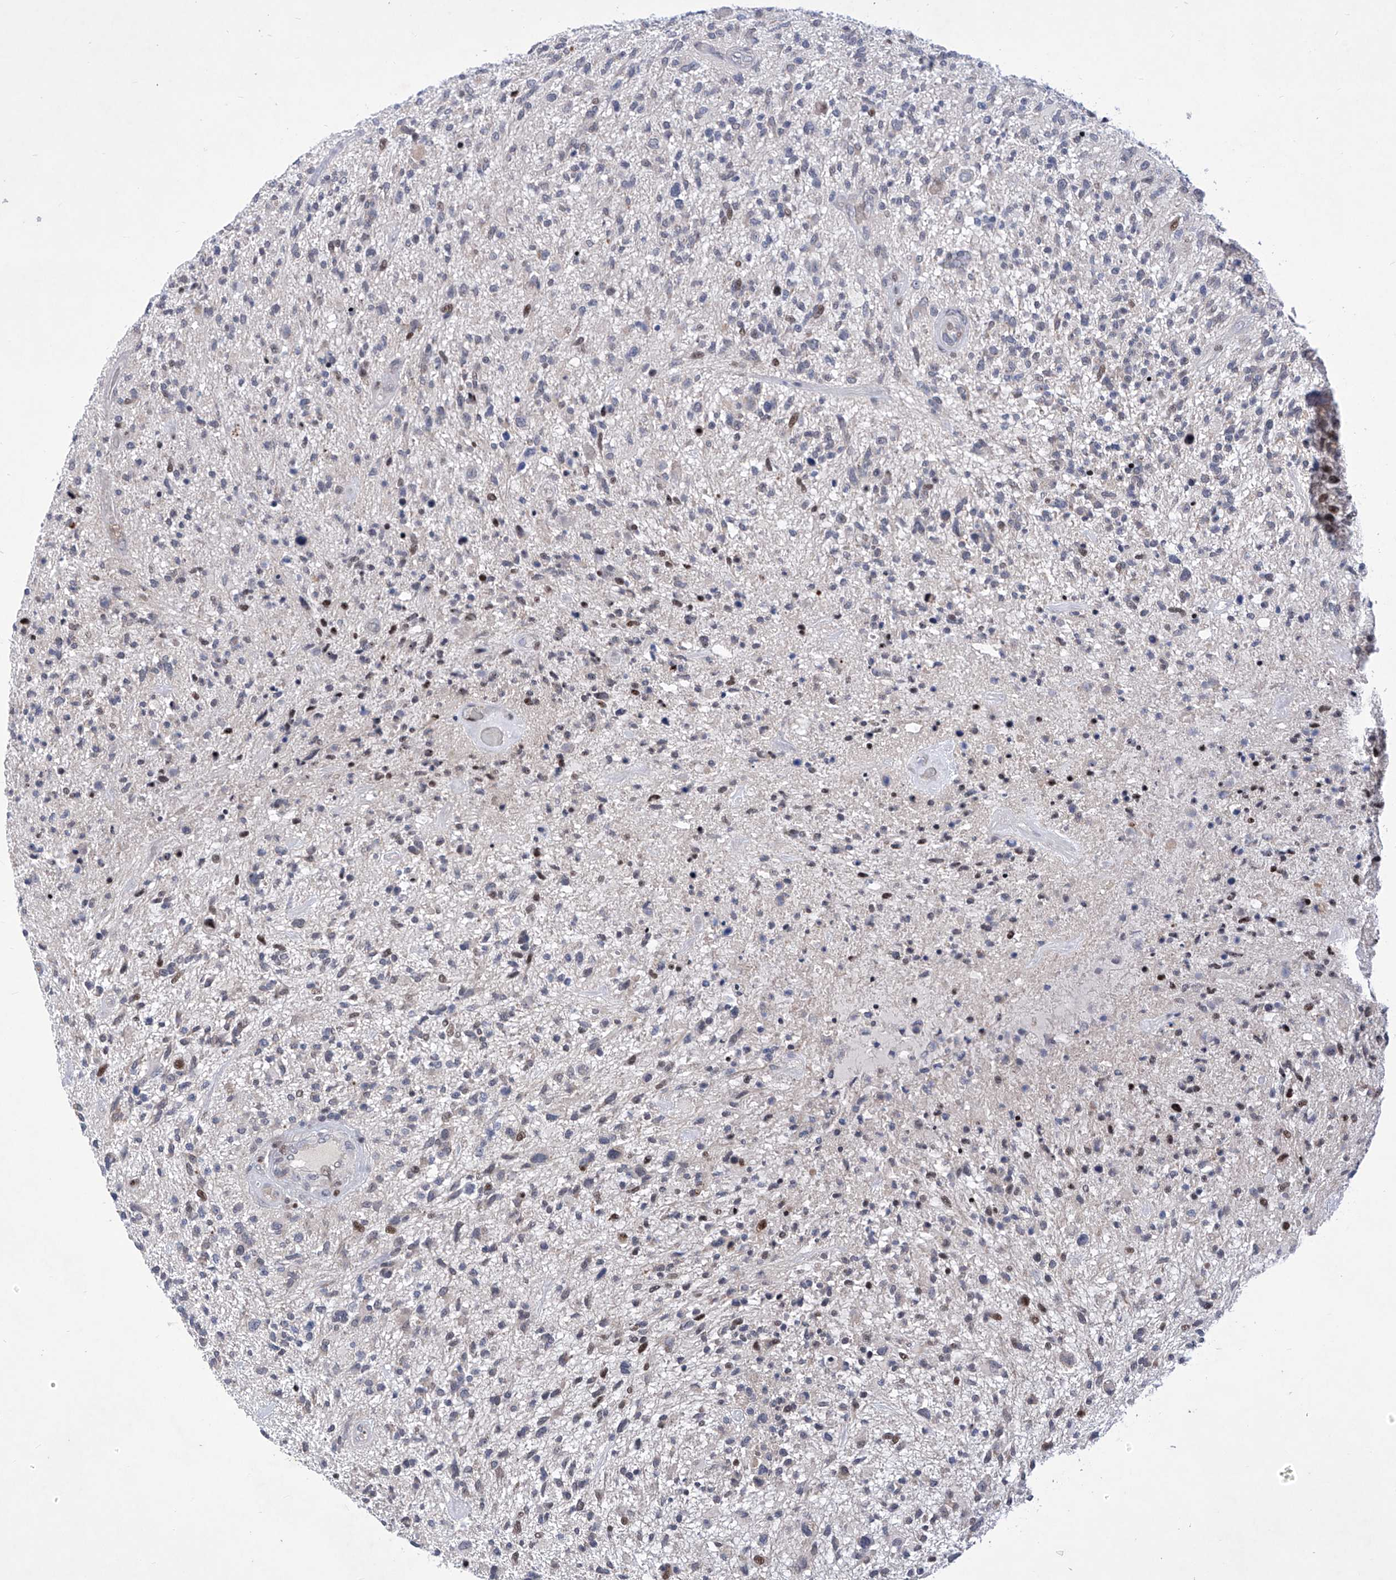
{"staining": {"intensity": "negative", "quantity": "none", "location": "none"}, "tissue": "glioma", "cell_type": "Tumor cells", "image_type": "cancer", "snomed": [{"axis": "morphology", "description": "Glioma, malignant, High grade"}, {"axis": "topography", "description": "Brain"}], "caption": "There is no significant expression in tumor cells of high-grade glioma (malignant).", "gene": "NUFIP1", "patient": {"sex": "male", "age": 47}}